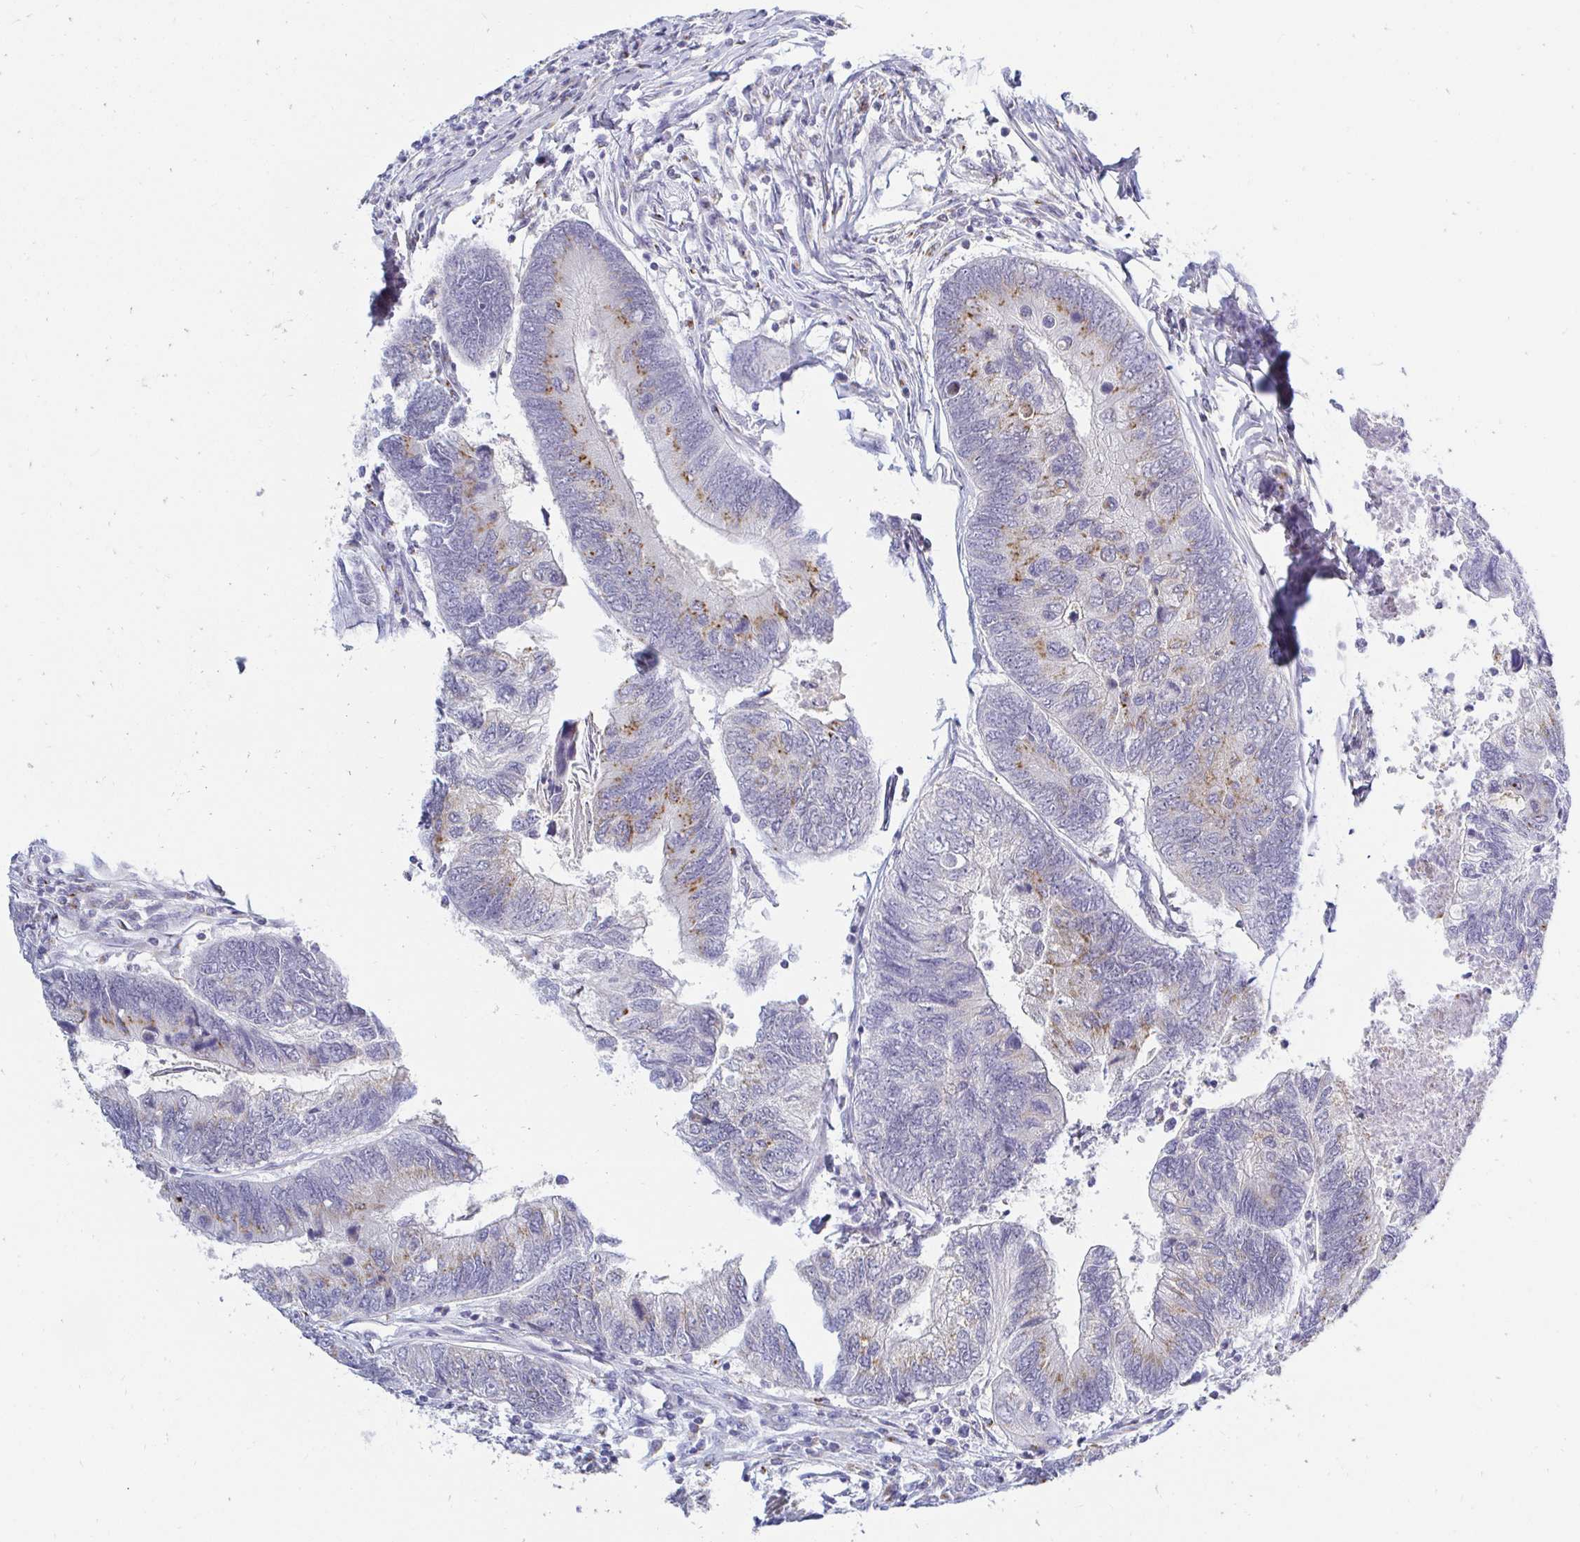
{"staining": {"intensity": "moderate", "quantity": "<25%", "location": "cytoplasmic/membranous"}, "tissue": "colorectal cancer", "cell_type": "Tumor cells", "image_type": "cancer", "snomed": [{"axis": "morphology", "description": "Adenocarcinoma, NOS"}, {"axis": "topography", "description": "Colon"}], "caption": "DAB (3,3'-diaminobenzidine) immunohistochemical staining of colorectal adenocarcinoma demonstrates moderate cytoplasmic/membranous protein staining in about <25% of tumor cells. (Brightfield microscopy of DAB IHC at high magnification).", "gene": "OR51D1", "patient": {"sex": "female", "age": 67}}